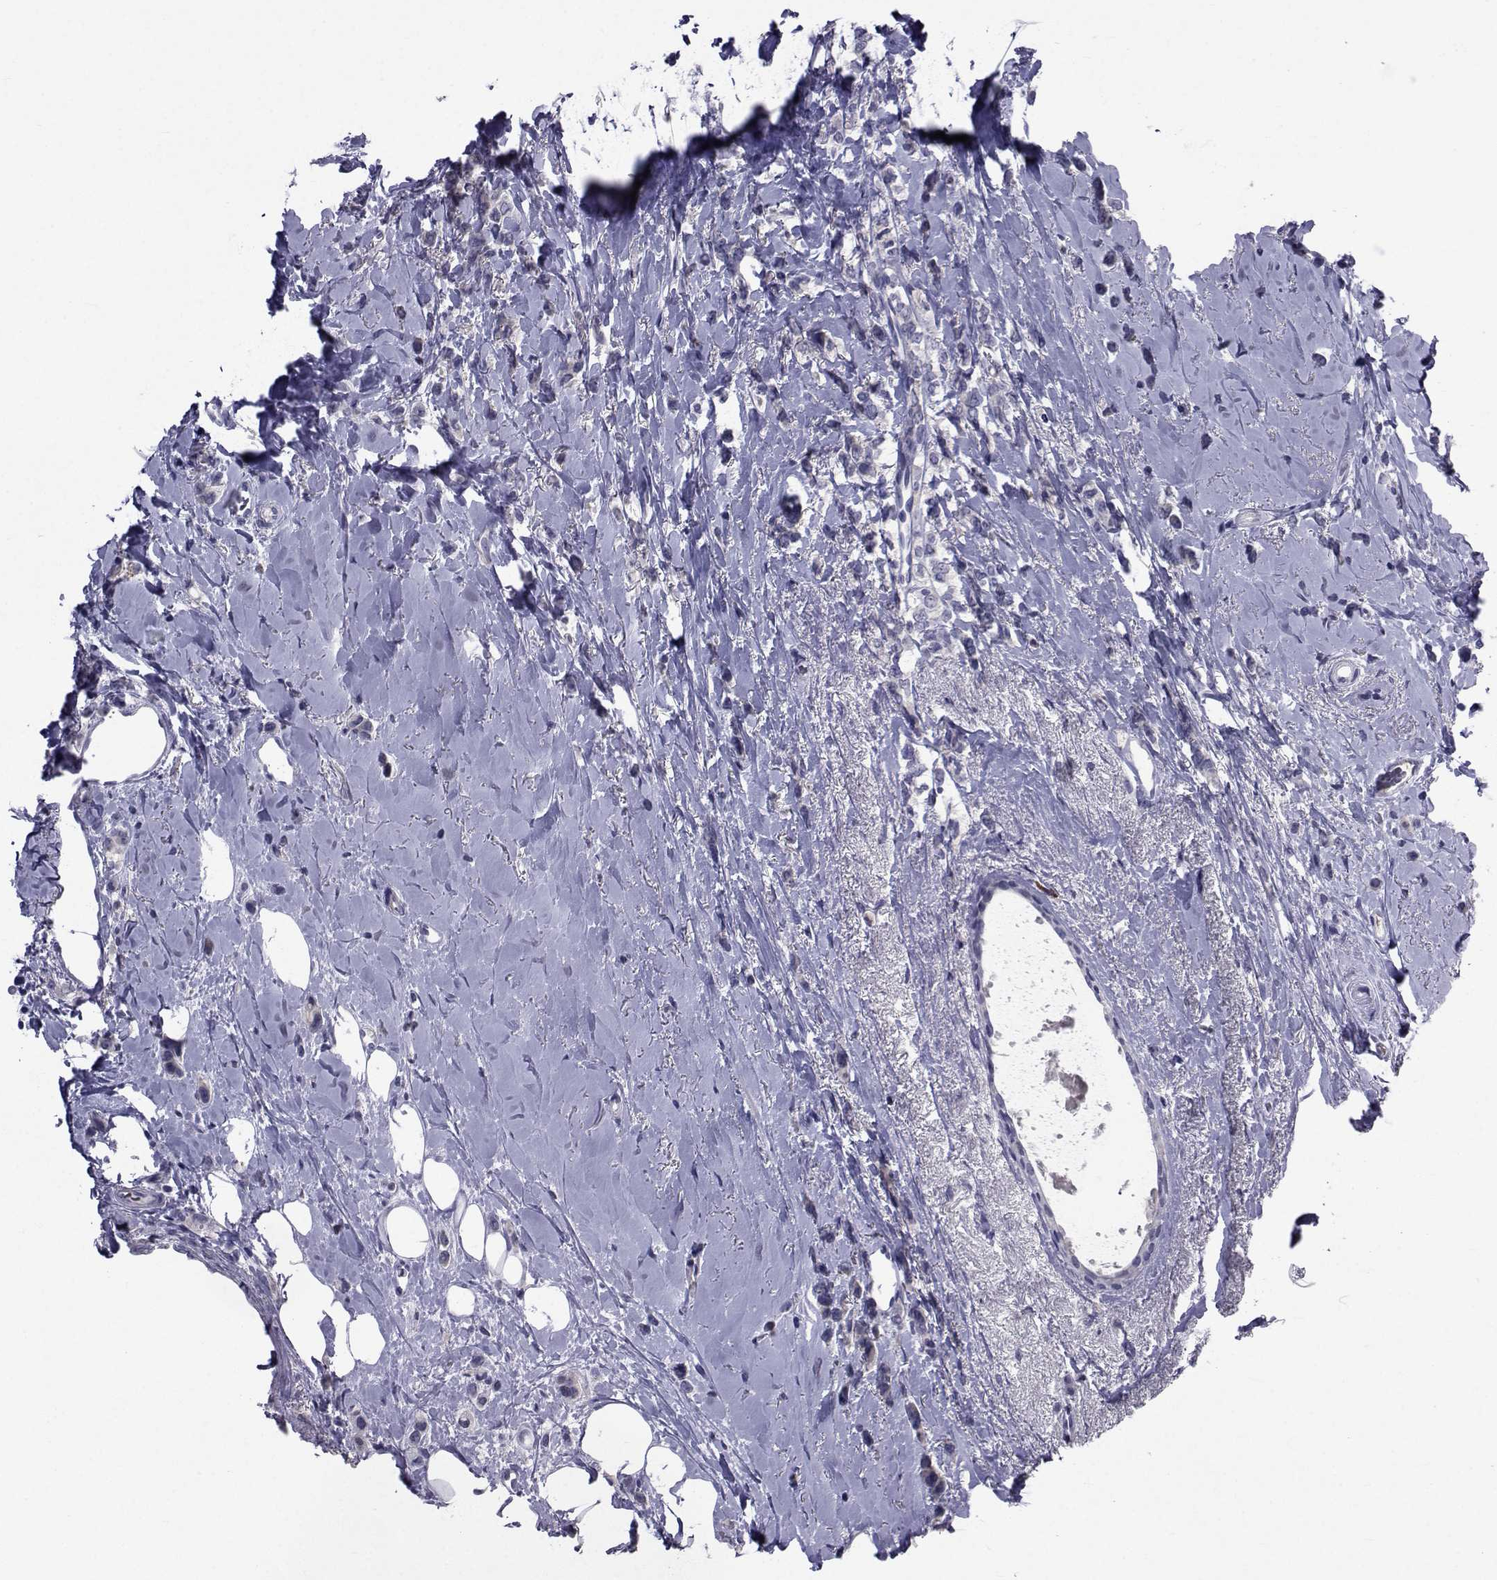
{"staining": {"intensity": "negative", "quantity": "none", "location": "none"}, "tissue": "breast cancer", "cell_type": "Tumor cells", "image_type": "cancer", "snomed": [{"axis": "morphology", "description": "Lobular carcinoma"}, {"axis": "topography", "description": "Breast"}], "caption": "Tumor cells show no significant protein positivity in breast cancer (lobular carcinoma). (Brightfield microscopy of DAB (3,3'-diaminobenzidine) immunohistochemistry at high magnification).", "gene": "SEMA5B", "patient": {"sex": "female", "age": 66}}